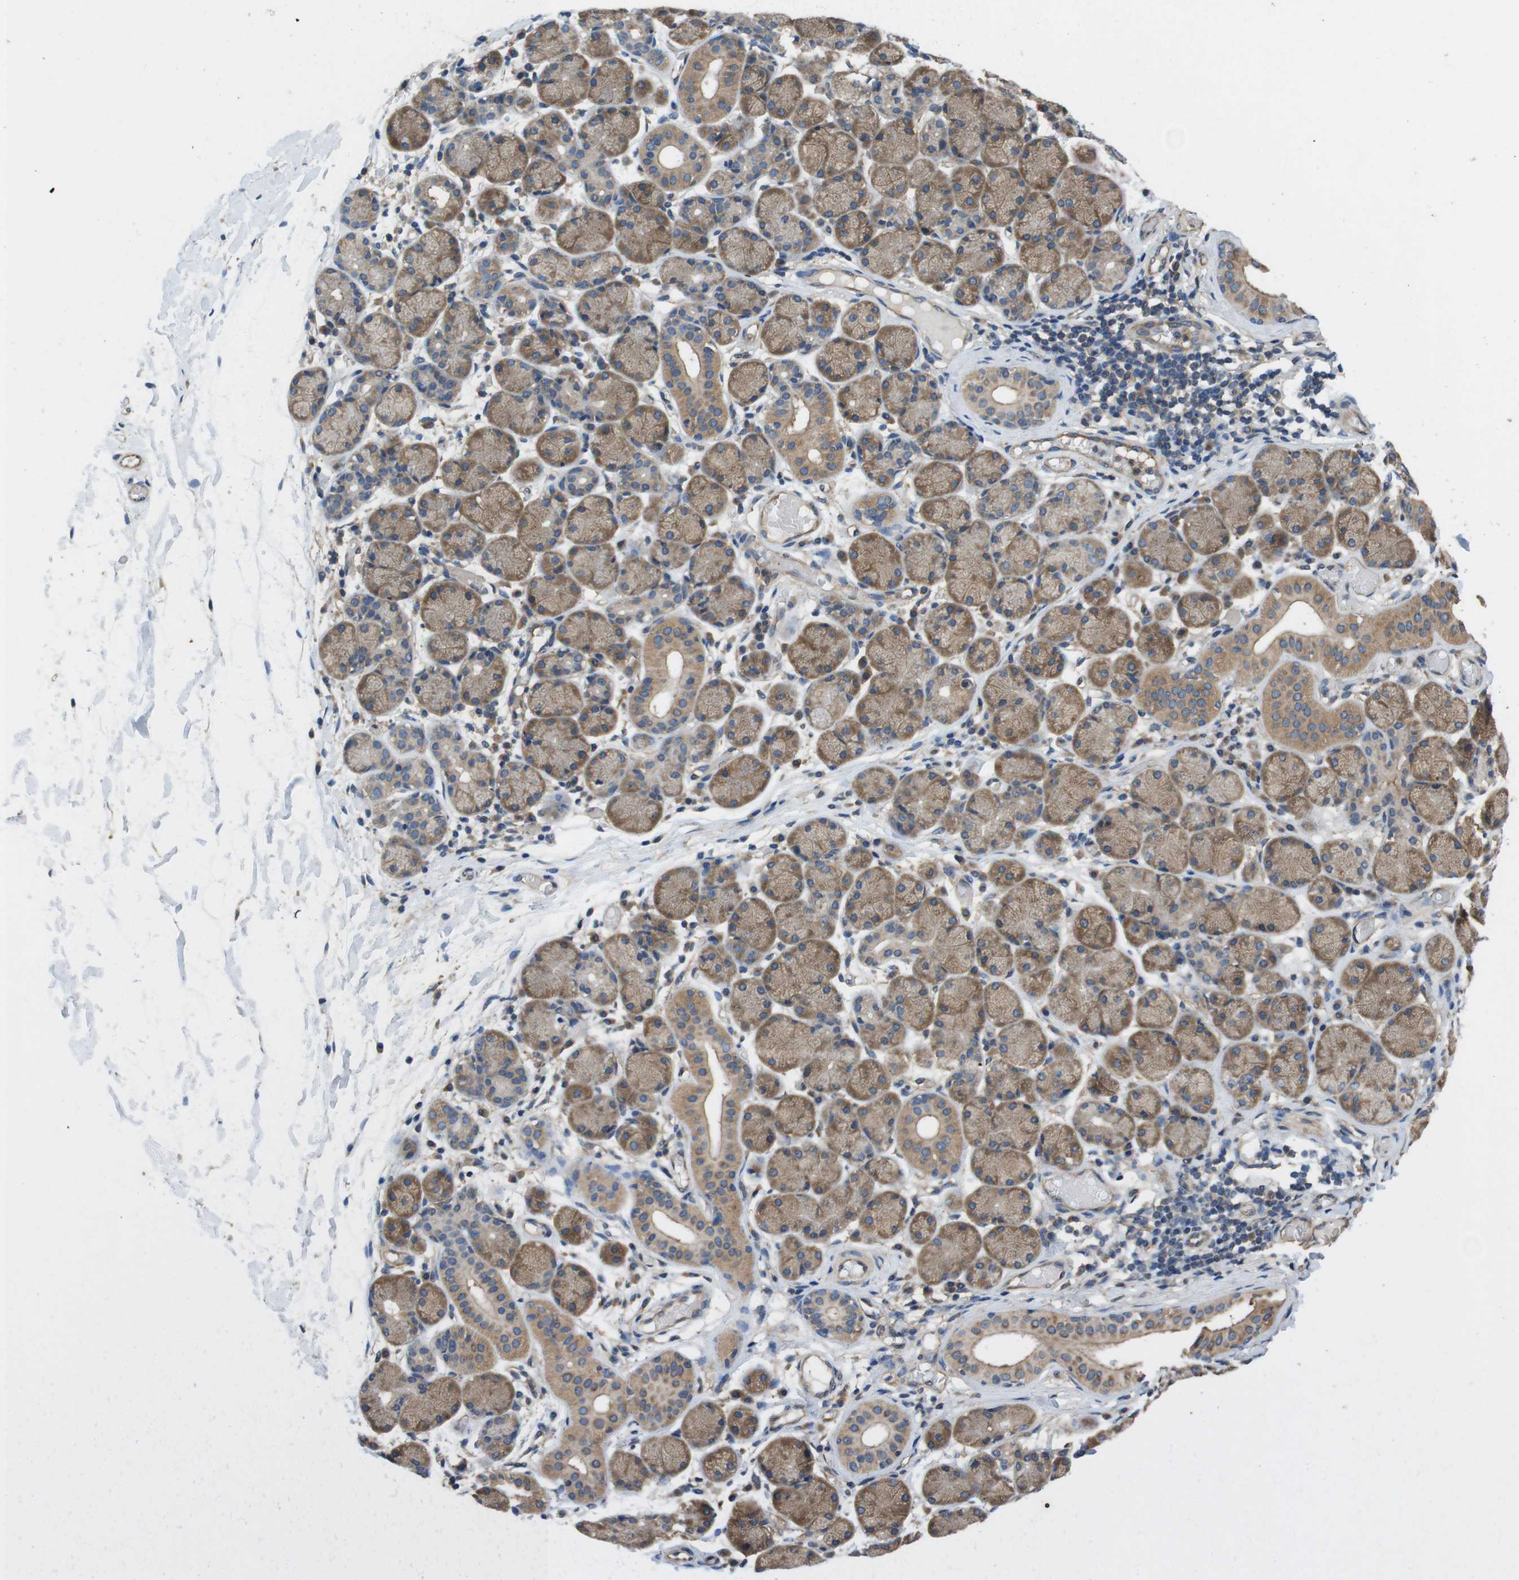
{"staining": {"intensity": "moderate", "quantity": ">75%", "location": "cytoplasmic/membranous"}, "tissue": "salivary gland", "cell_type": "Glandular cells", "image_type": "normal", "snomed": [{"axis": "morphology", "description": "Normal tissue, NOS"}, {"axis": "topography", "description": "Salivary gland"}], "caption": "Moderate cytoplasmic/membranous staining is seen in about >75% of glandular cells in benign salivary gland. (brown staining indicates protein expression, while blue staining denotes nuclei).", "gene": "DCTN1", "patient": {"sex": "female", "age": 24}}